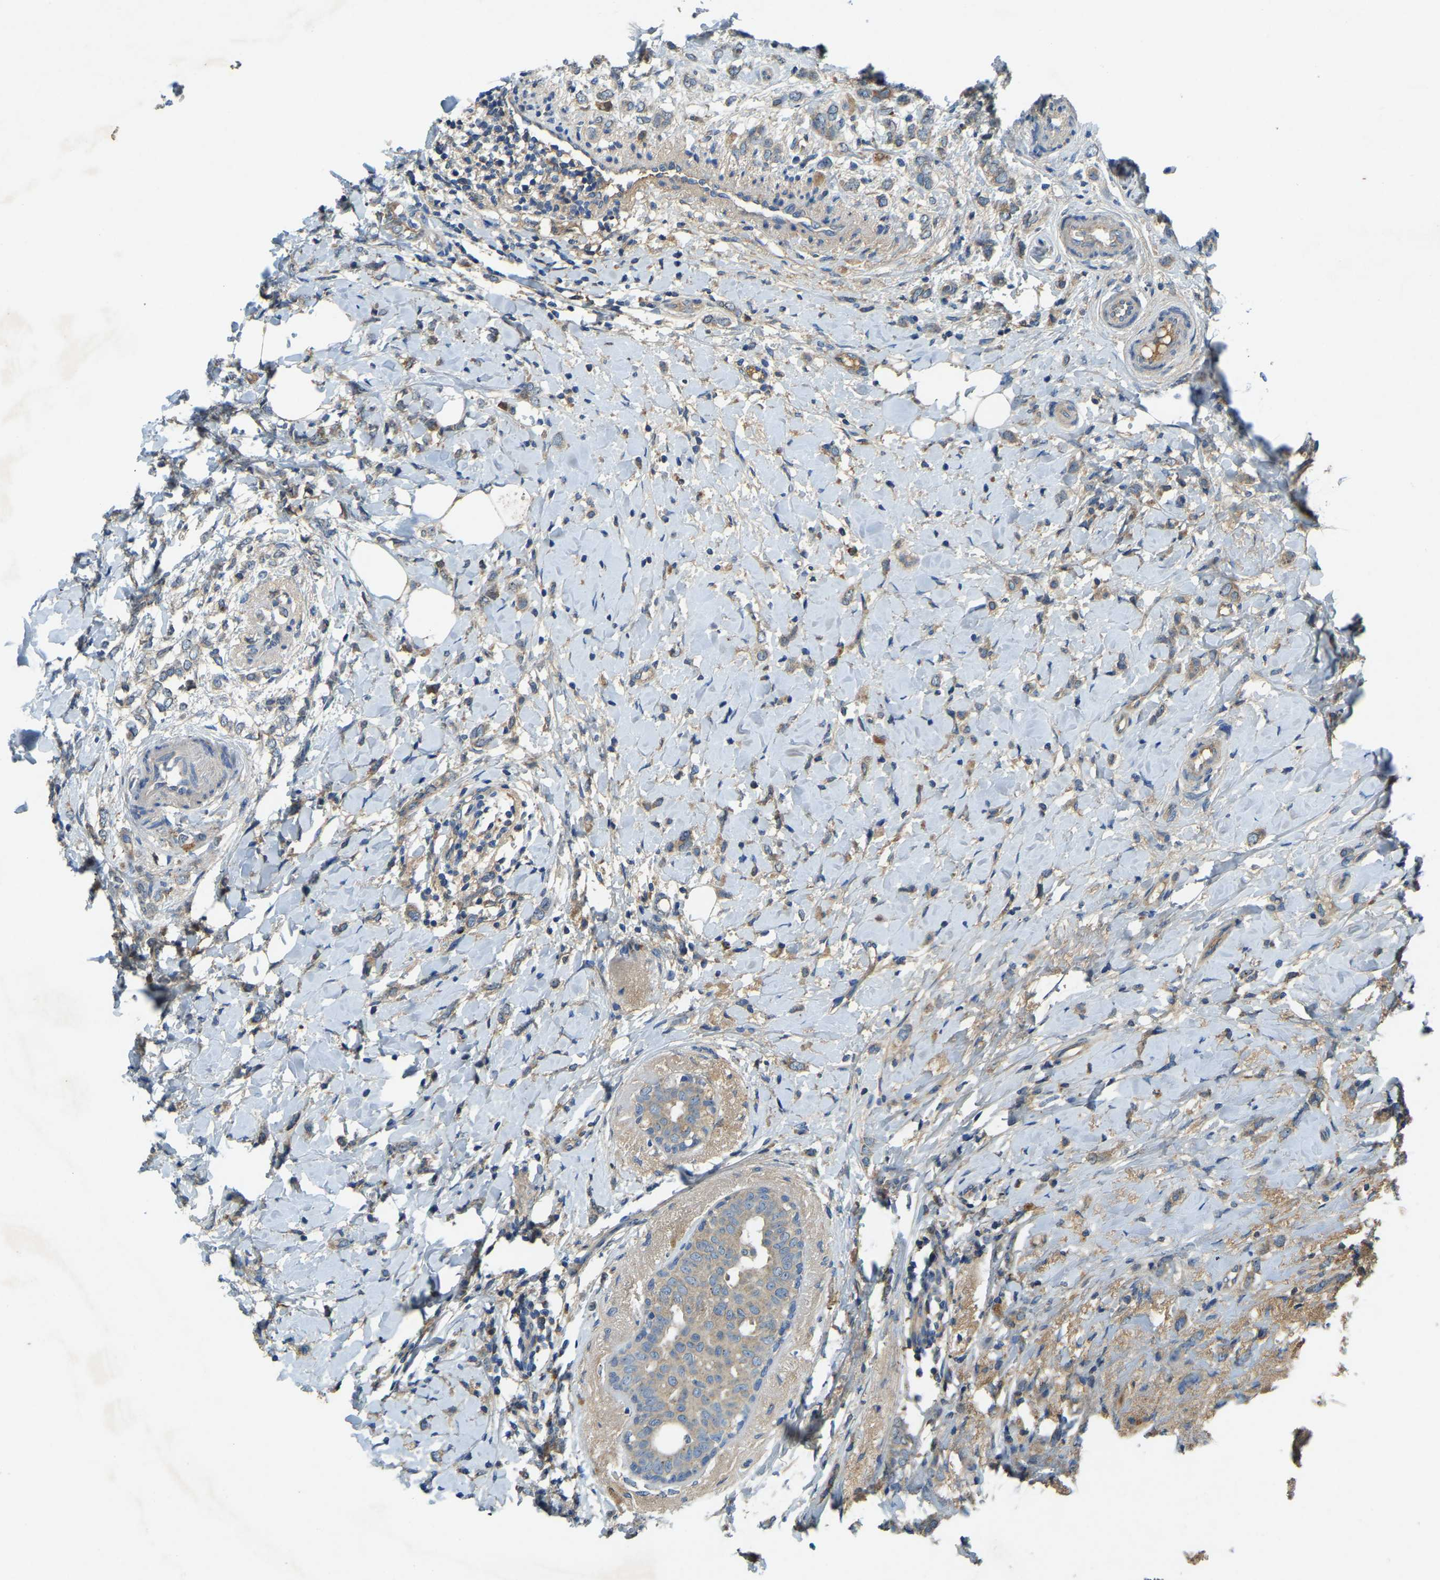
{"staining": {"intensity": "weak", "quantity": "25%-75%", "location": "cytoplasmic/membranous"}, "tissue": "breast cancer", "cell_type": "Tumor cells", "image_type": "cancer", "snomed": [{"axis": "morphology", "description": "Normal tissue, NOS"}, {"axis": "morphology", "description": "Lobular carcinoma"}, {"axis": "topography", "description": "Breast"}], "caption": "Lobular carcinoma (breast) stained for a protein demonstrates weak cytoplasmic/membranous positivity in tumor cells.", "gene": "ATP8B1", "patient": {"sex": "female", "age": 47}}